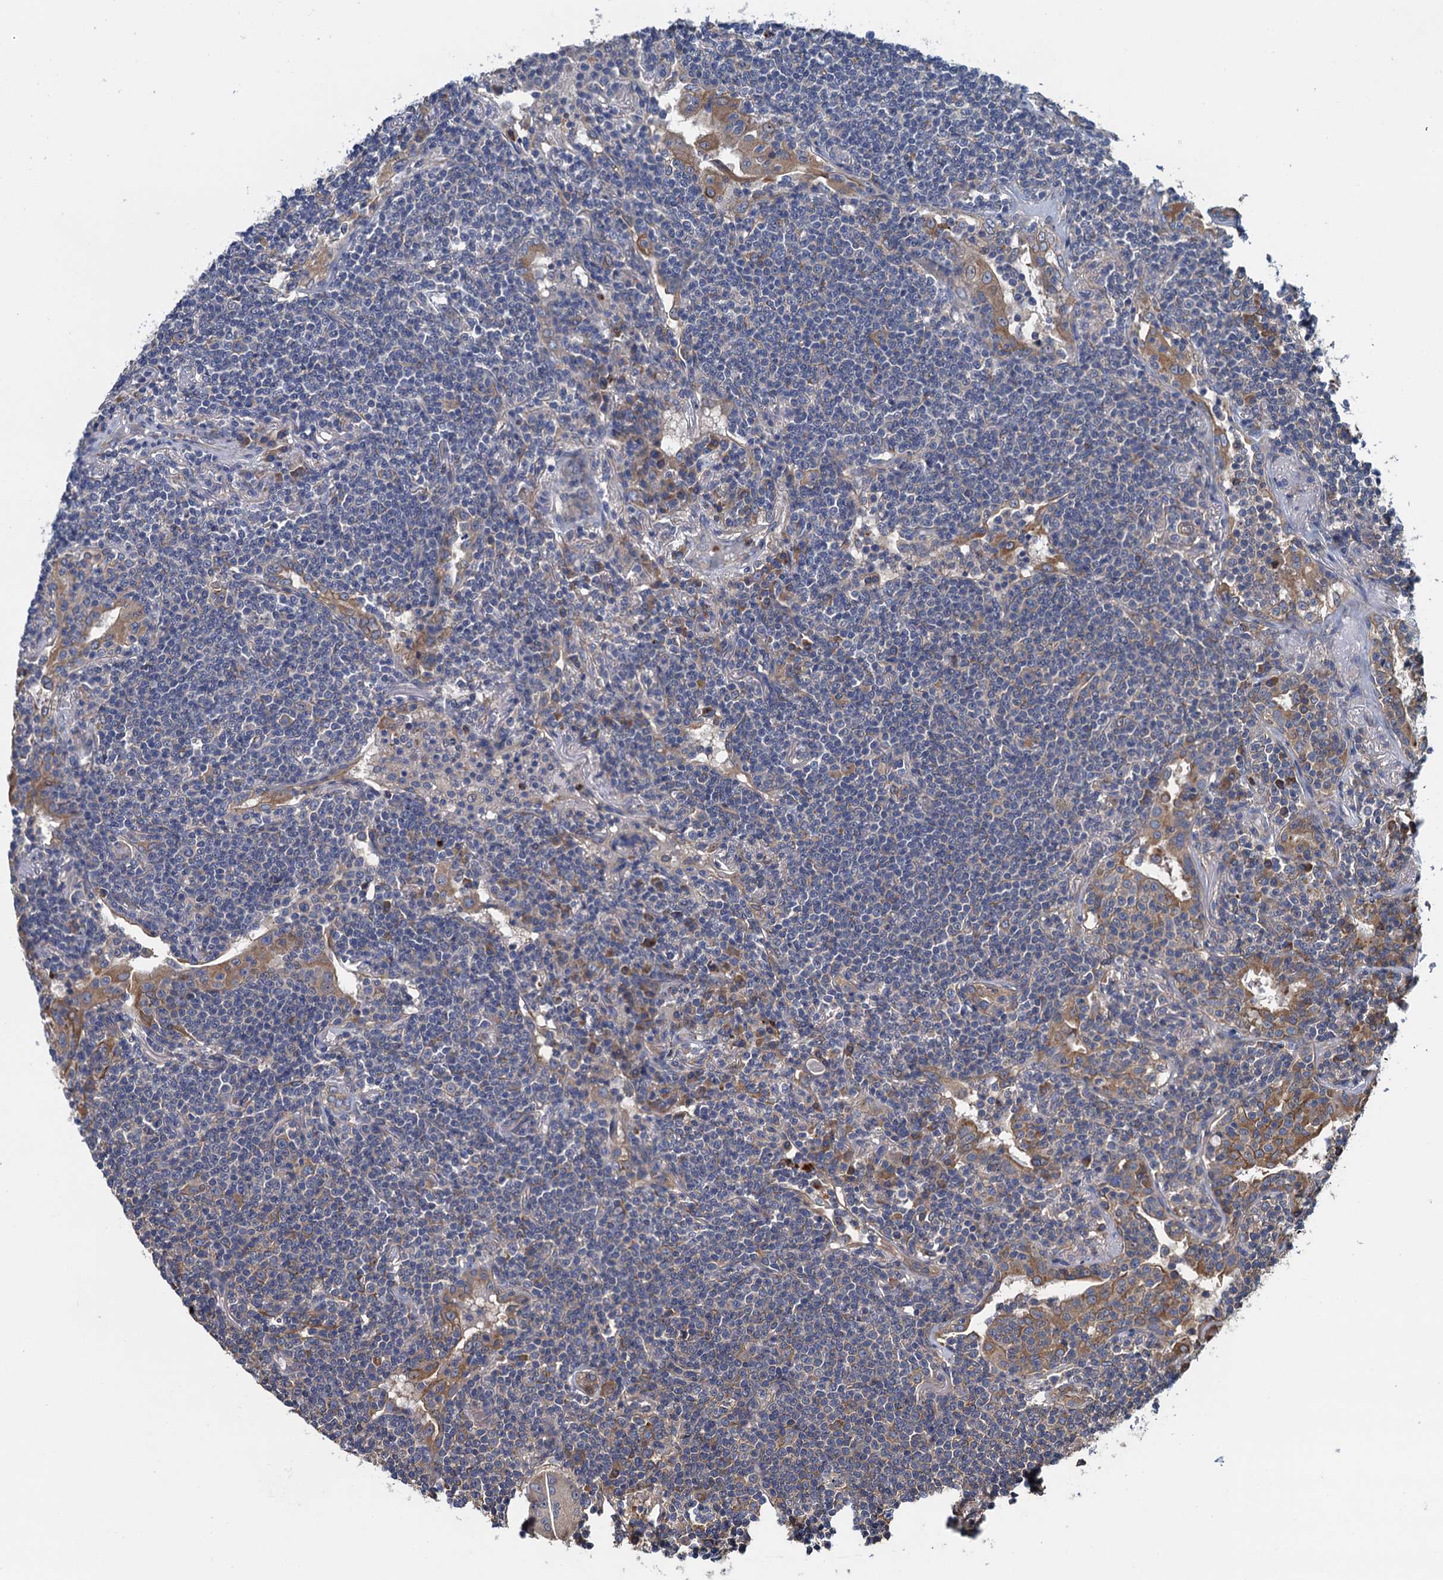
{"staining": {"intensity": "negative", "quantity": "none", "location": "none"}, "tissue": "lymphoma", "cell_type": "Tumor cells", "image_type": "cancer", "snomed": [{"axis": "morphology", "description": "Malignant lymphoma, non-Hodgkin's type, Low grade"}, {"axis": "topography", "description": "Lung"}], "caption": "The image exhibits no staining of tumor cells in low-grade malignant lymphoma, non-Hodgkin's type. The staining is performed using DAB brown chromogen with nuclei counter-stained in using hematoxylin.", "gene": "ADCY9", "patient": {"sex": "female", "age": 71}}